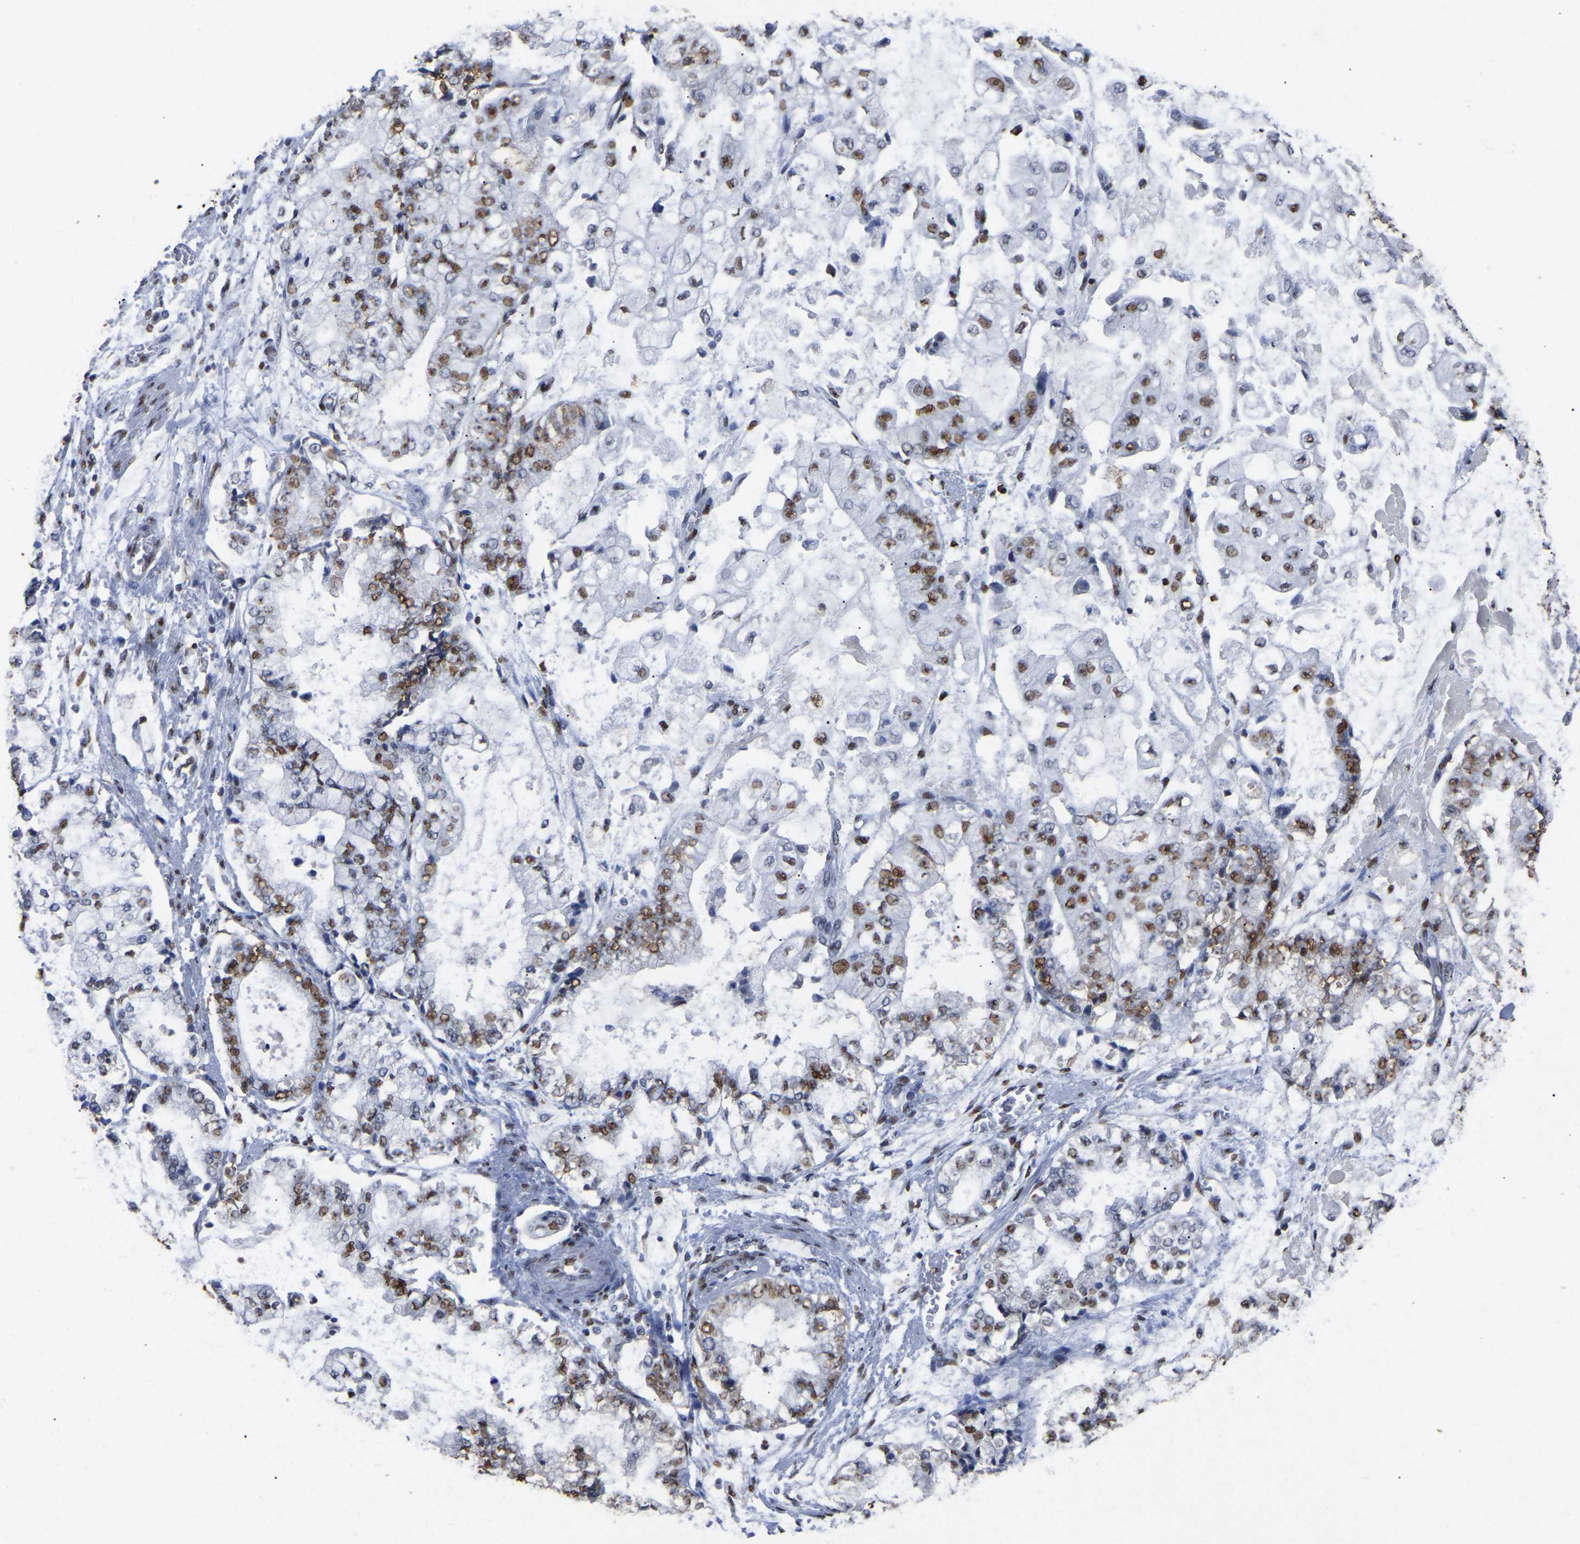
{"staining": {"intensity": "moderate", "quantity": "25%-75%", "location": "nuclear"}, "tissue": "stomach cancer", "cell_type": "Tumor cells", "image_type": "cancer", "snomed": [{"axis": "morphology", "description": "Adenocarcinoma, NOS"}, {"axis": "topography", "description": "Stomach"}], "caption": "Immunohistochemistry histopathology image of adenocarcinoma (stomach) stained for a protein (brown), which exhibits medium levels of moderate nuclear staining in approximately 25%-75% of tumor cells.", "gene": "RBL2", "patient": {"sex": "male", "age": 76}}